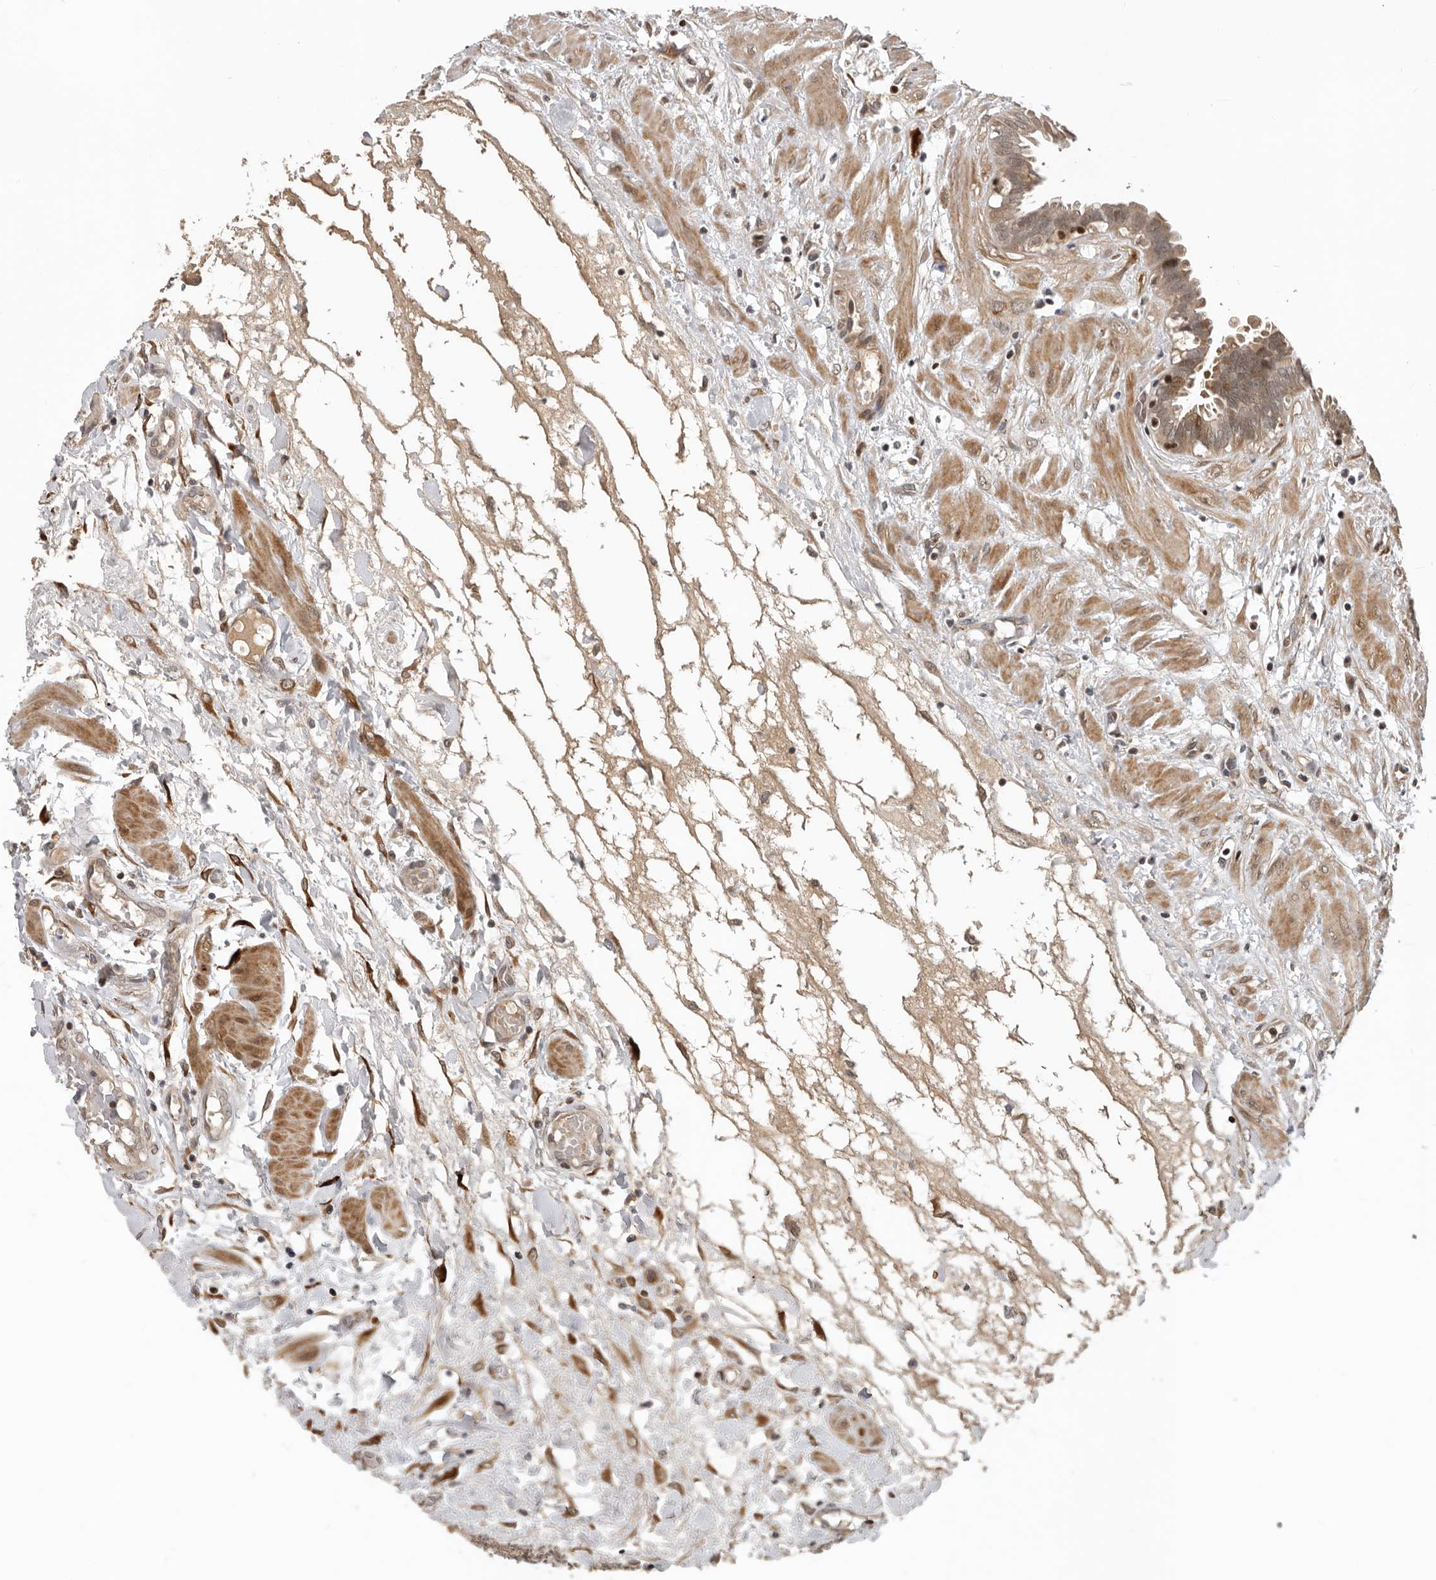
{"staining": {"intensity": "moderate", "quantity": ">75%", "location": "cytoplasmic/membranous,nuclear"}, "tissue": "fallopian tube", "cell_type": "Glandular cells", "image_type": "normal", "snomed": [{"axis": "morphology", "description": "Normal tissue, NOS"}, {"axis": "topography", "description": "Fallopian tube"}, {"axis": "topography", "description": "Placenta"}], "caption": "Fallopian tube stained for a protein demonstrates moderate cytoplasmic/membranous,nuclear positivity in glandular cells. The staining is performed using DAB (3,3'-diaminobenzidine) brown chromogen to label protein expression. The nuclei are counter-stained blue using hematoxylin.", "gene": "HENMT1", "patient": {"sex": "female", "age": 32}}